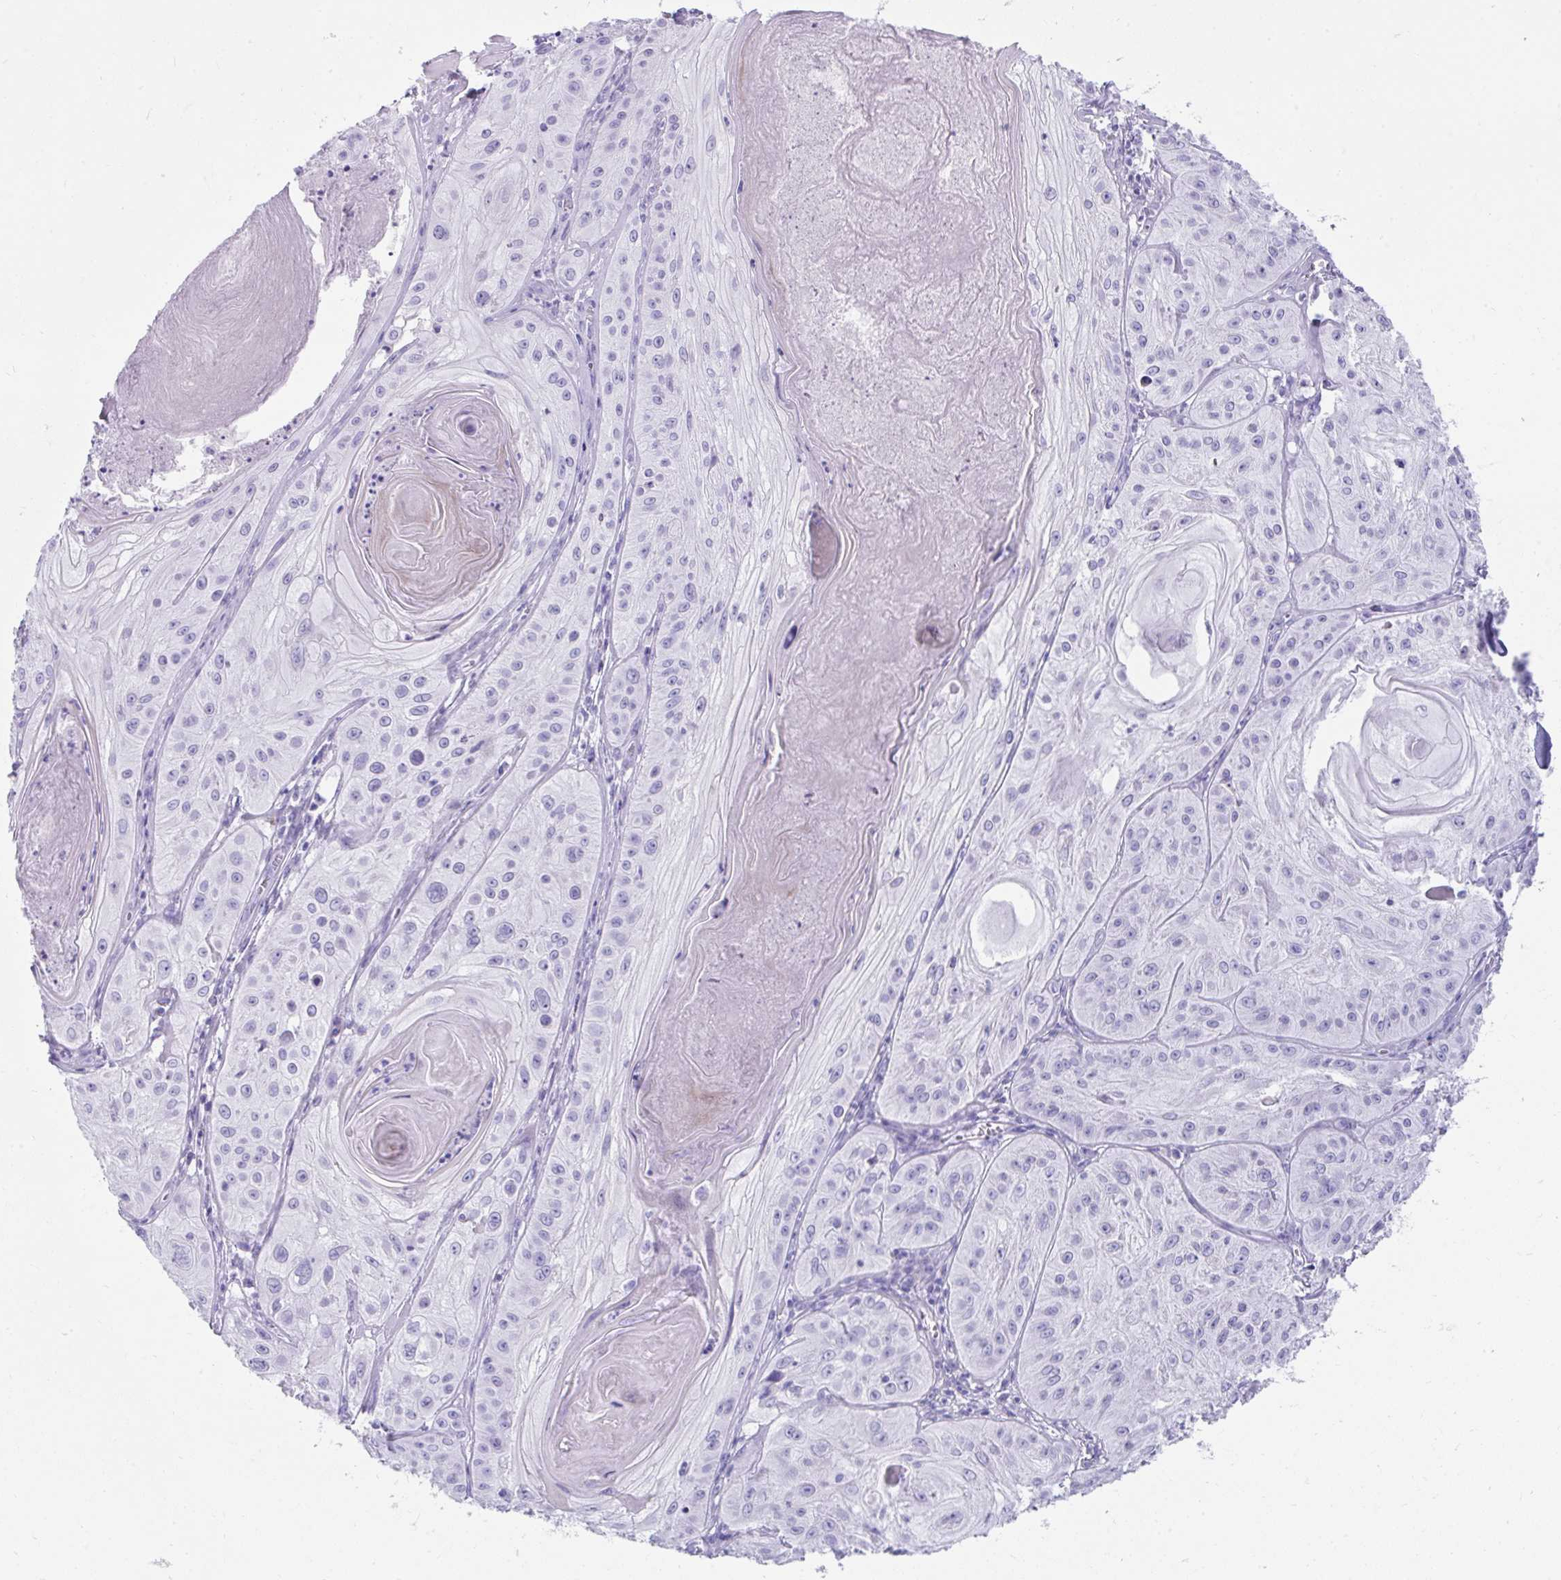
{"staining": {"intensity": "negative", "quantity": "none", "location": "none"}, "tissue": "skin cancer", "cell_type": "Tumor cells", "image_type": "cancer", "snomed": [{"axis": "morphology", "description": "Squamous cell carcinoma, NOS"}, {"axis": "topography", "description": "Skin"}], "caption": "The micrograph shows no staining of tumor cells in skin squamous cell carcinoma. (DAB (3,3'-diaminobenzidine) immunohistochemistry visualized using brightfield microscopy, high magnification).", "gene": "SEC14L3", "patient": {"sex": "male", "age": 85}}